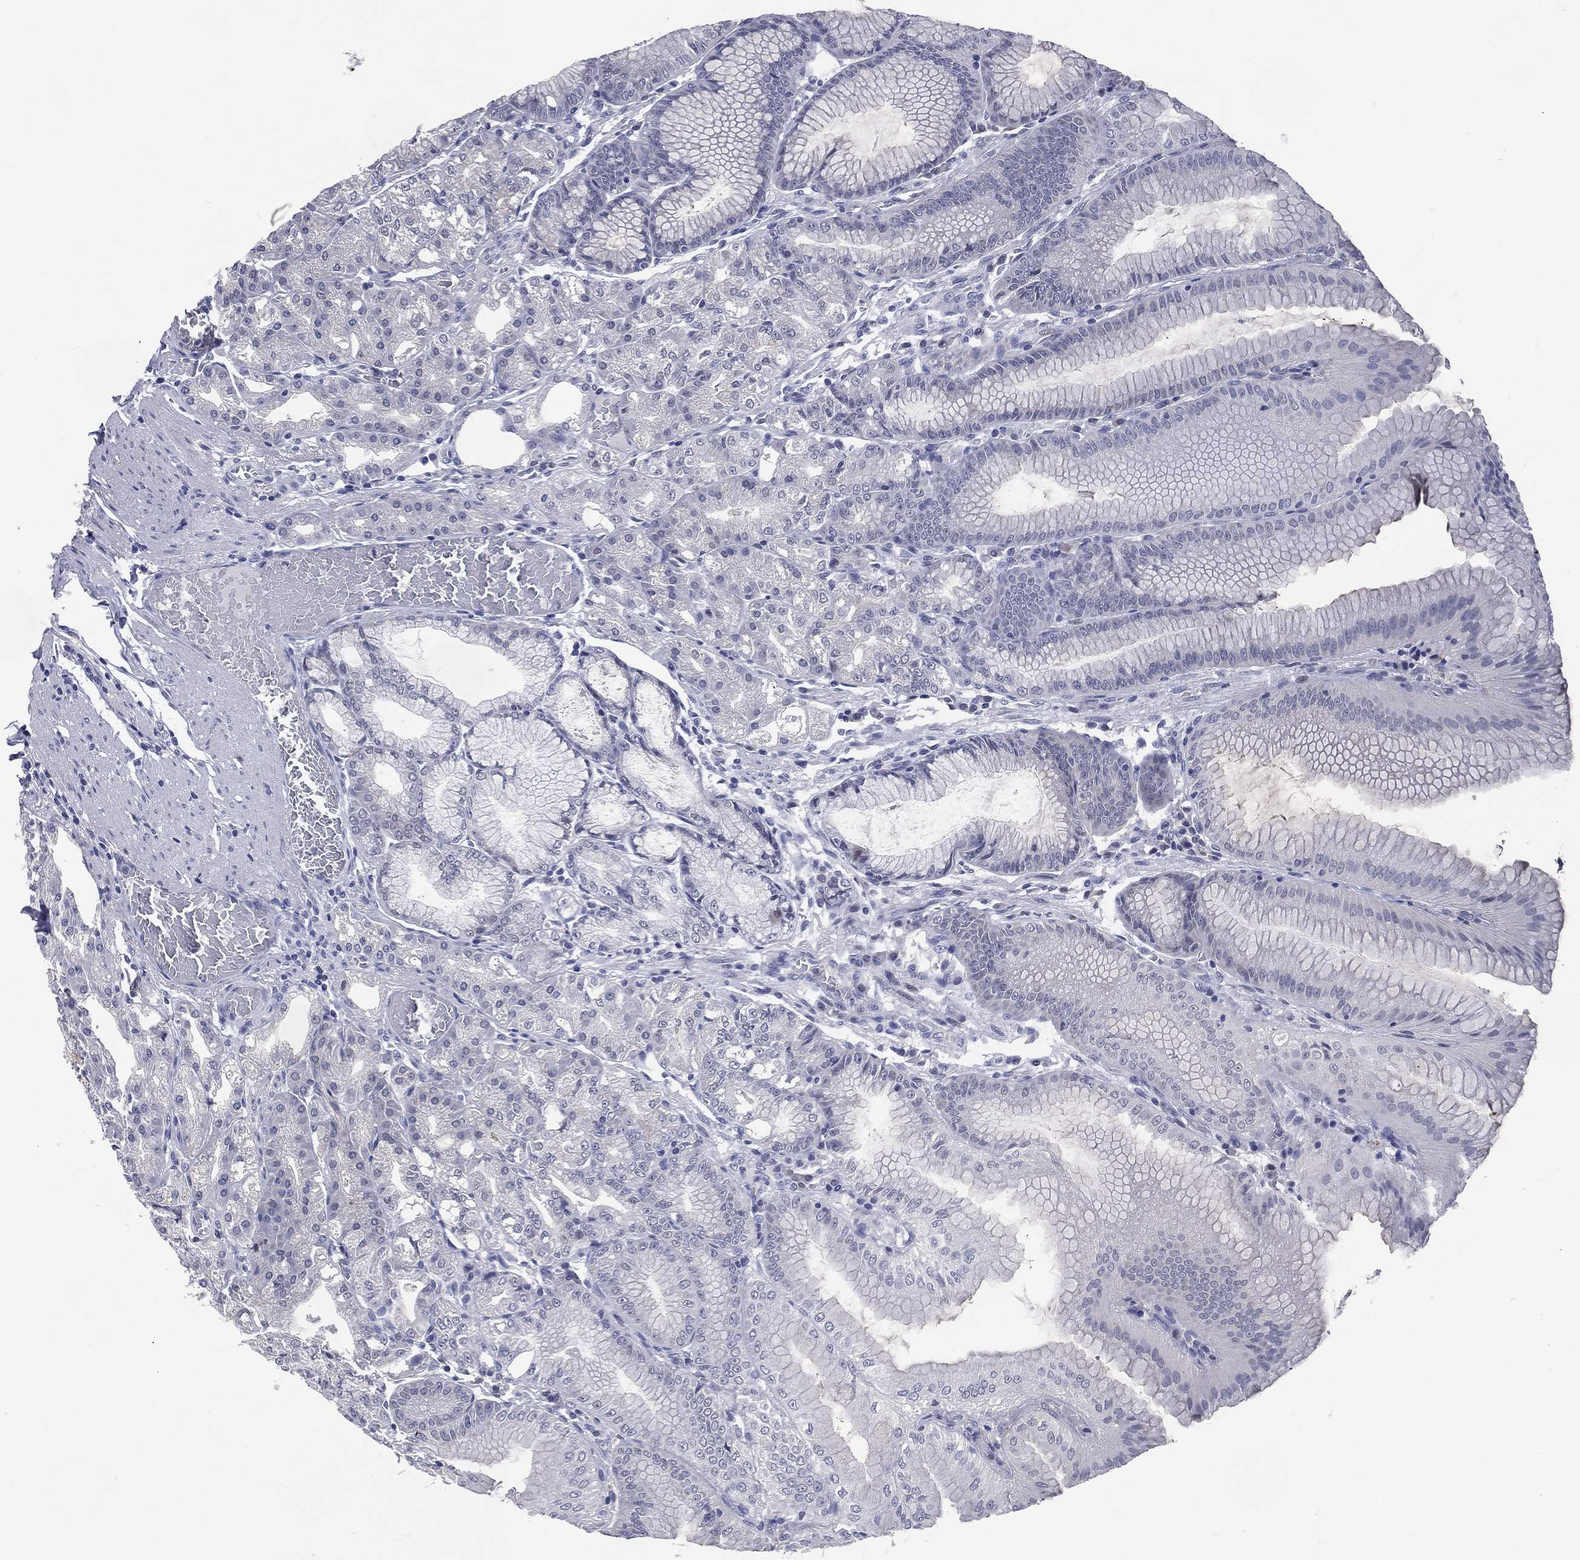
{"staining": {"intensity": "negative", "quantity": "none", "location": "none"}, "tissue": "stomach", "cell_type": "Glandular cells", "image_type": "normal", "snomed": [{"axis": "morphology", "description": "Normal tissue, NOS"}, {"axis": "topography", "description": "Stomach"}], "caption": "Stomach stained for a protein using immunohistochemistry (IHC) displays no staining glandular cells.", "gene": "IFT27", "patient": {"sex": "male", "age": 71}}